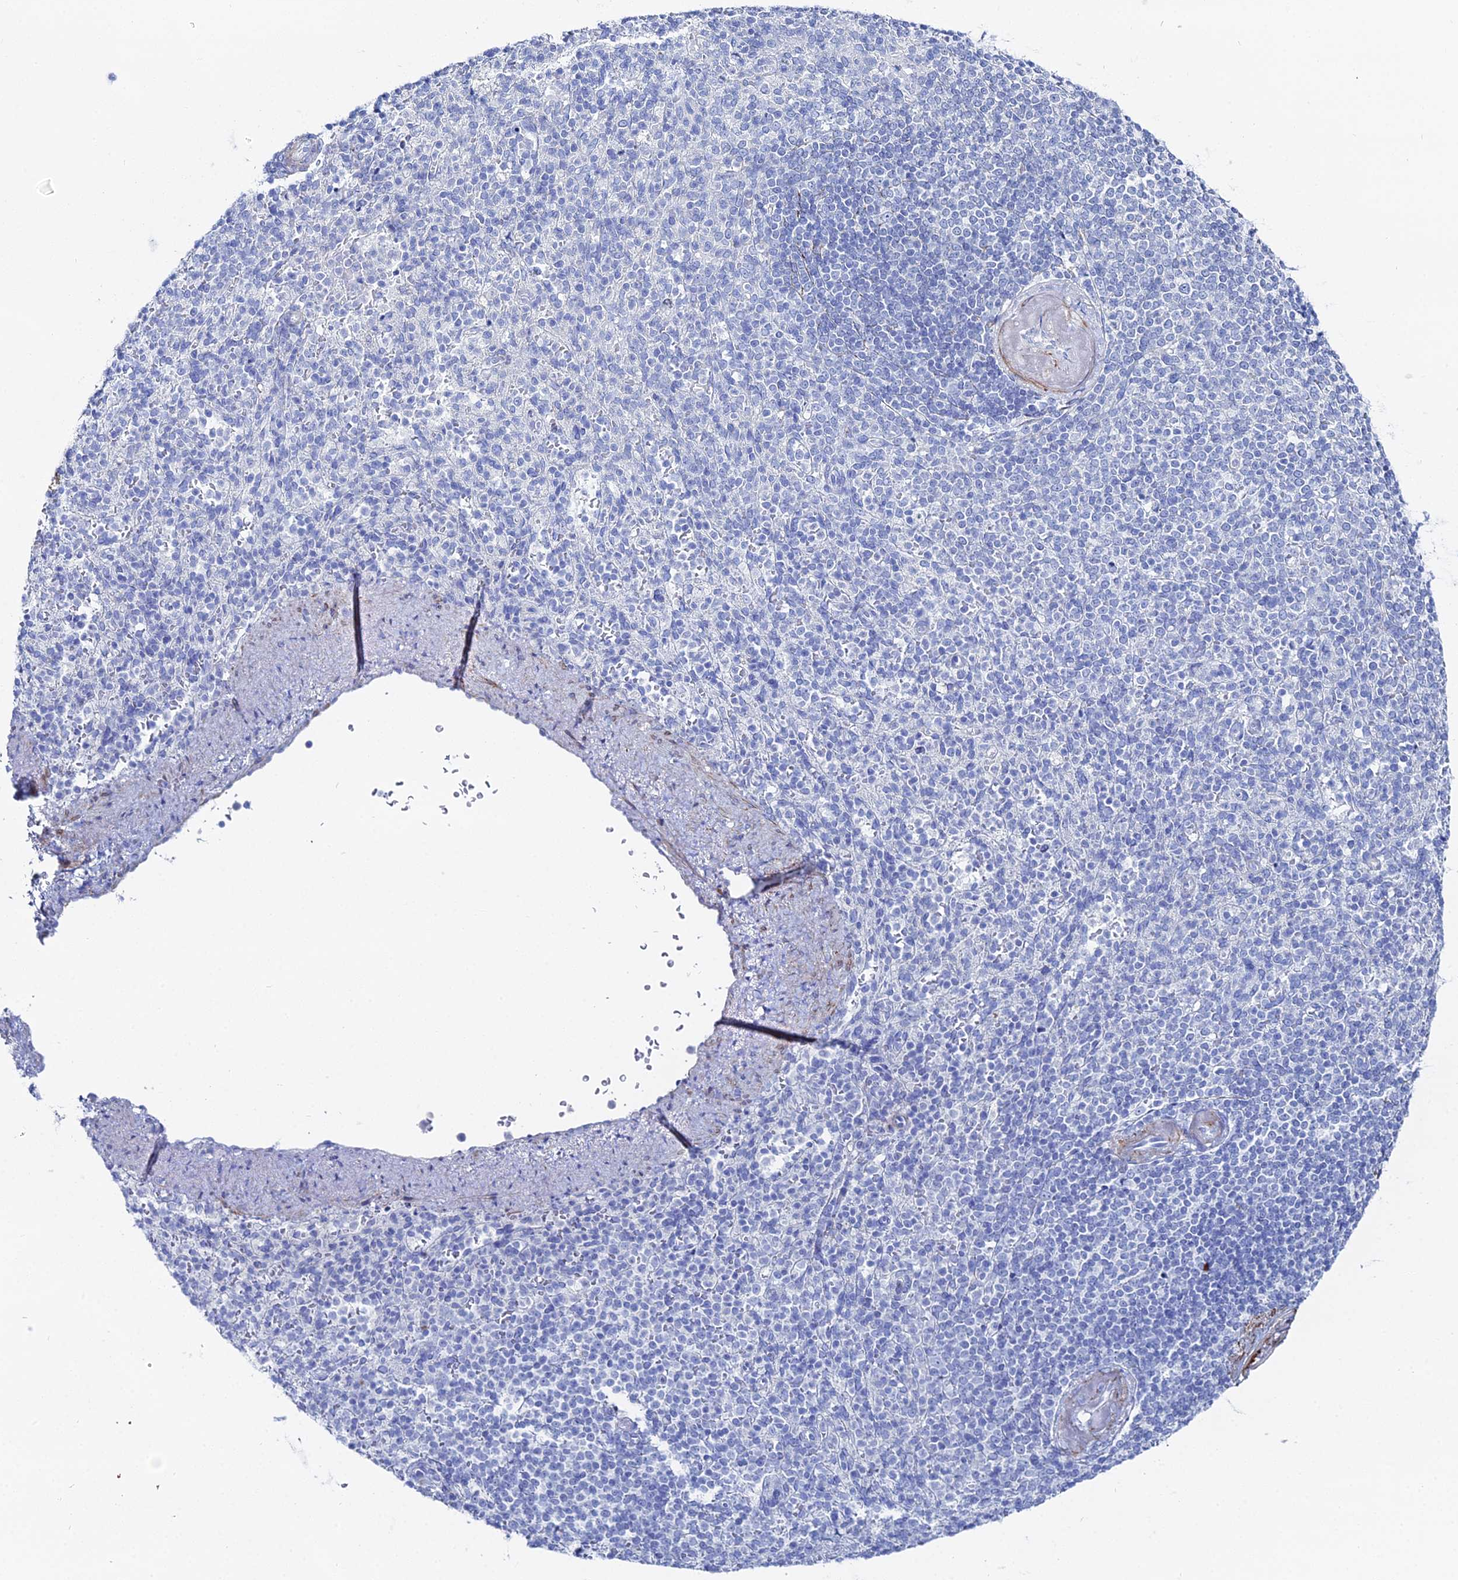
{"staining": {"intensity": "negative", "quantity": "none", "location": "none"}, "tissue": "spleen", "cell_type": "Cells in red pulp", "image_type": "normal", "snomed": [{"axis": "morphology", "description": "Normal tissue, NOS"}, {"axis": "topography", "description": "Spleen"}], "caption": "Immunohistochemistry (IHC) image of benign spleen: human spleen stained with DAB shows no significant protein staining in cells in red pulp.", "gene": "DHX34", "patient": {"sex": "female", "age": 74}}